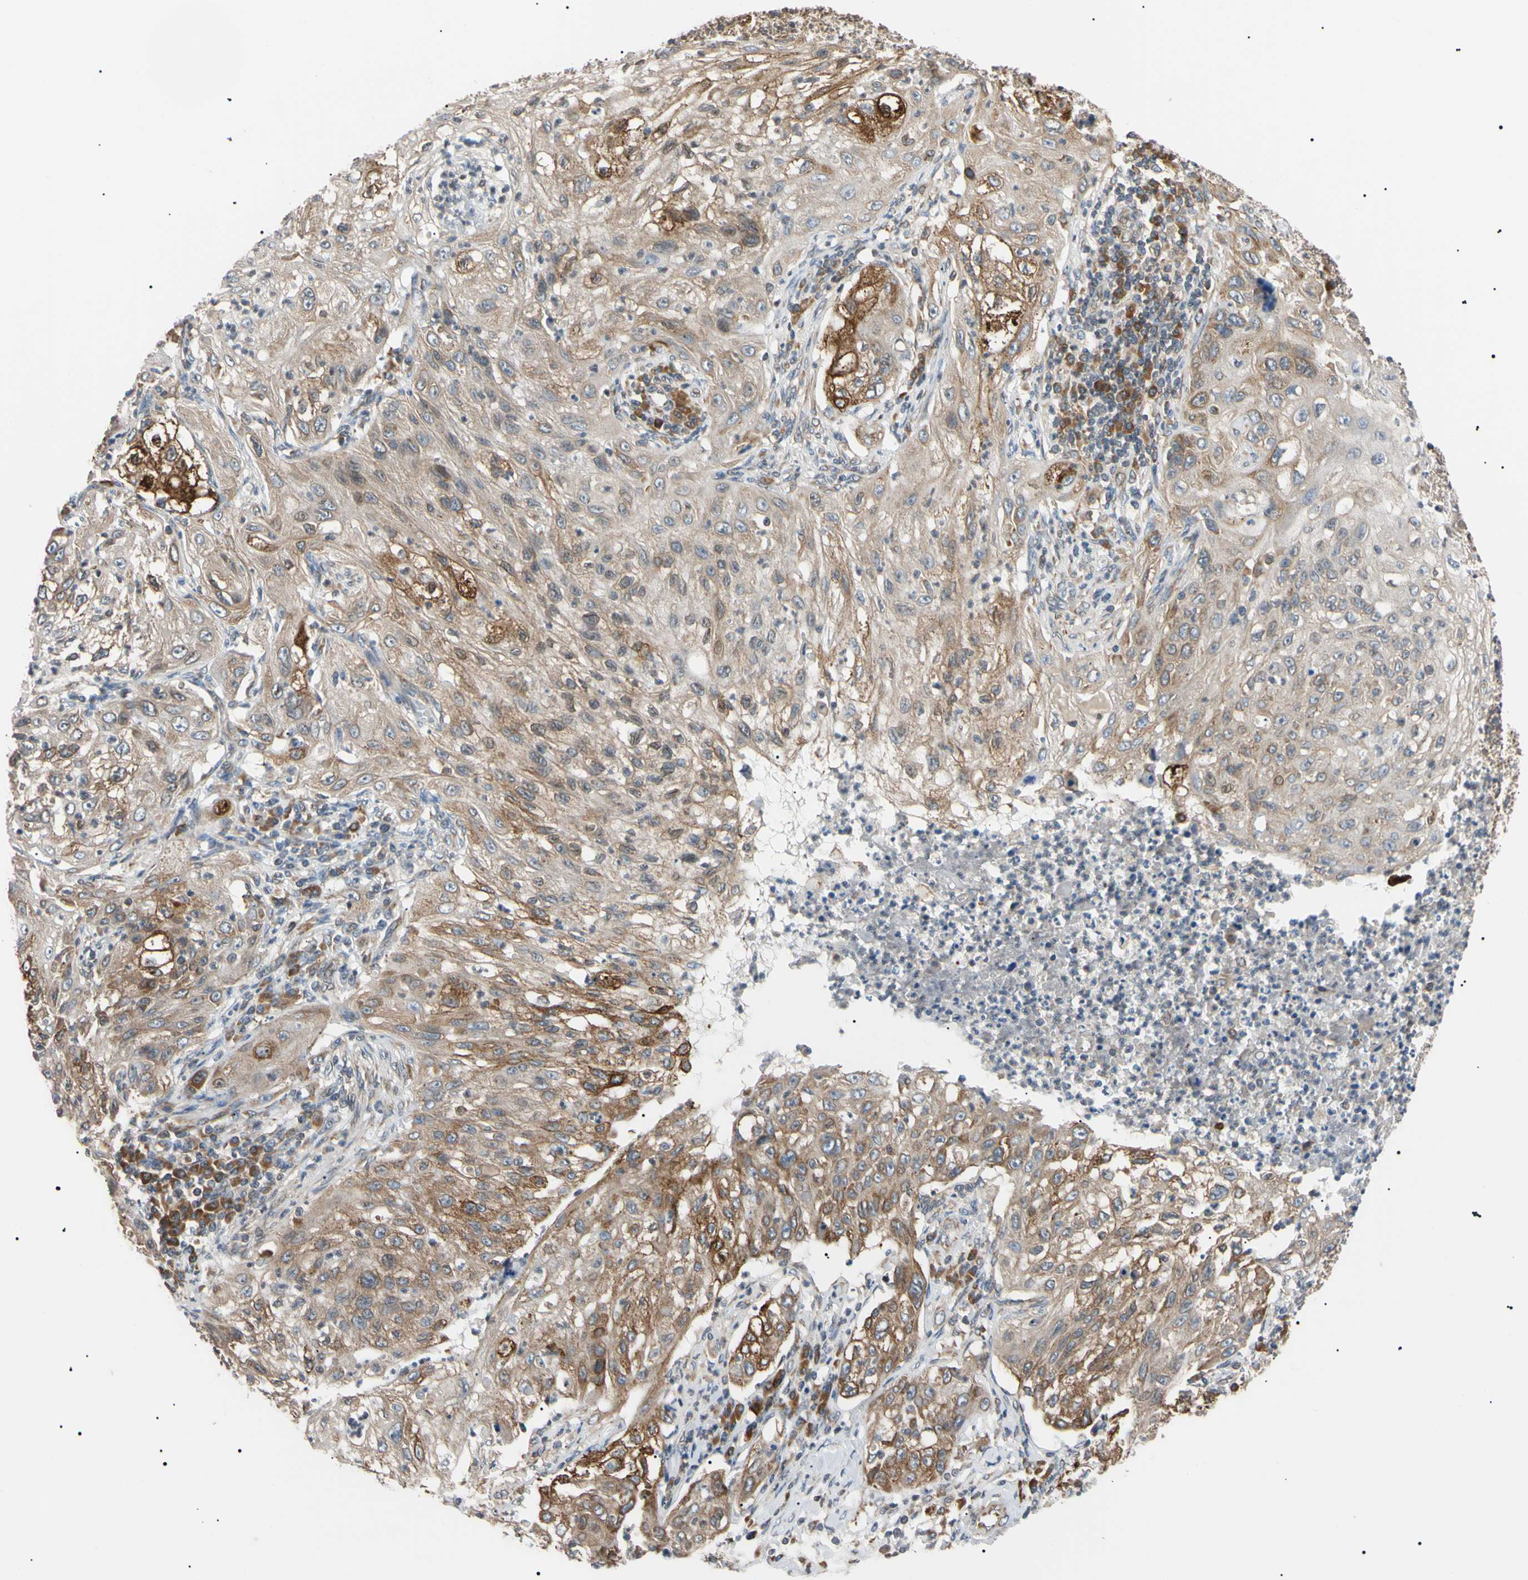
{"staining": {"intensity": "moderate", "quantity": ">75%", "location": "cytoplasmic/membranous"}, "tissue": "lung cancer", "cell_type": "Tumor cells", "image_type": "cancer", "snomed": [{"axis": "morphology", "description": "Inflammation, NOS"}, {"axis": "morphology", "description": "Squamous cell carcinoma, NOS"}, {"axis": "topography", "description": "Lymph node"}, {"axis": "topography", "description": "Soft tissue"}, {"axis": "topography", "description": "Lung"}], "caption": "DAB immunohistochemical staining of lung cancer exhibits moderate cytoplasmic/membranous protein staining in about >75% of tumor cells.", "gene": "VAPA", "patient": {"sex": "male", "age": 66}}